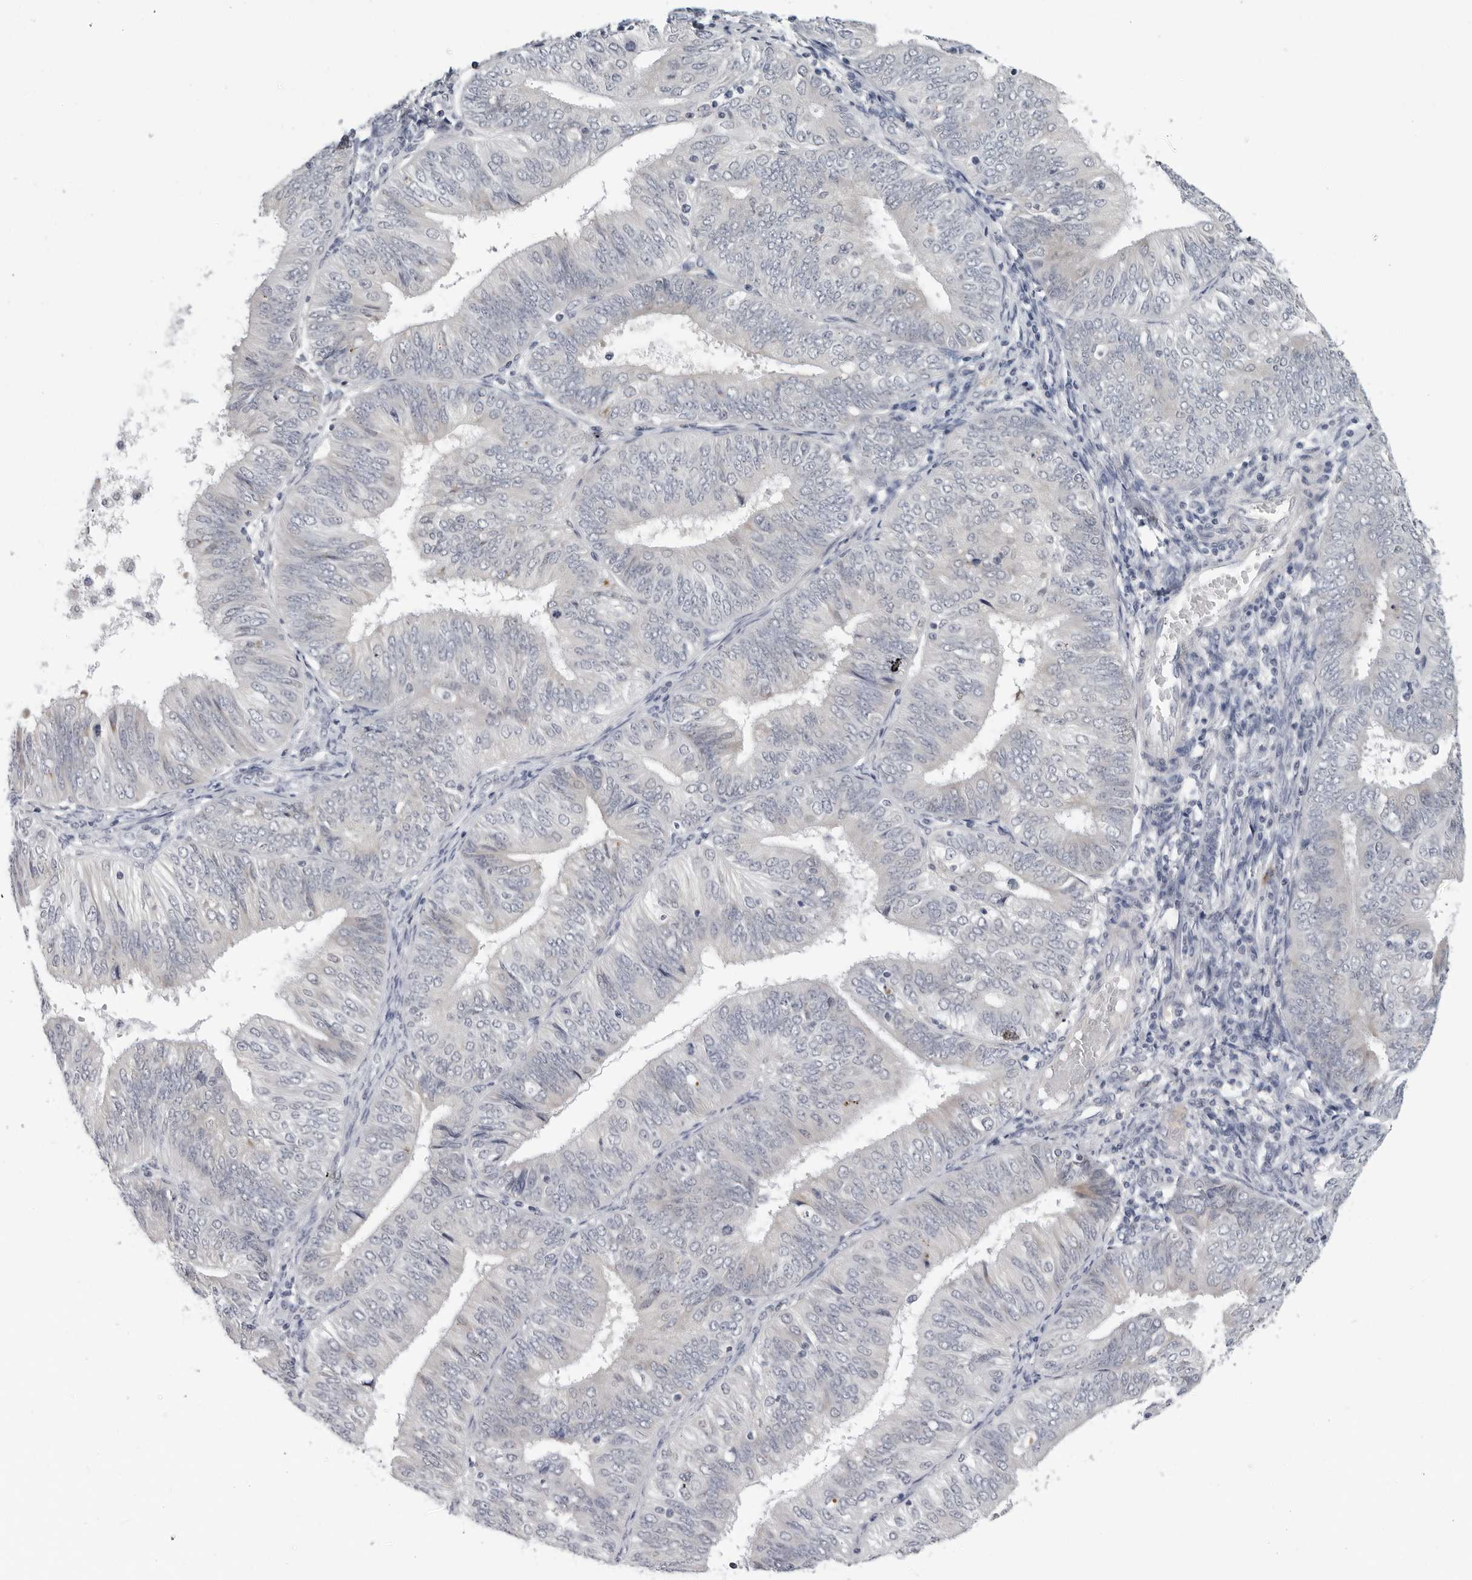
{"staining": {"intensity": "negative", "quantity": "none", "location": "none"}, "tissue": "endometrial cancer", "cell_type": "Tumor cells", "image_type": "cancer", "snomed": [{"axis": "morphology", "description": "Adenocarcinoma, NOS"}, {"axis": "topography", "description": "Endometrium"}], "caption": "This micrograph is of endometrial cancer (adenocarcinoma) stained with IHC to label a protein in brown with the nuclei are counter-stained blue. There is no positivity in tumor cells.", "gene": "ZNF502", "patient": {"sex": "female", "age": 58}}